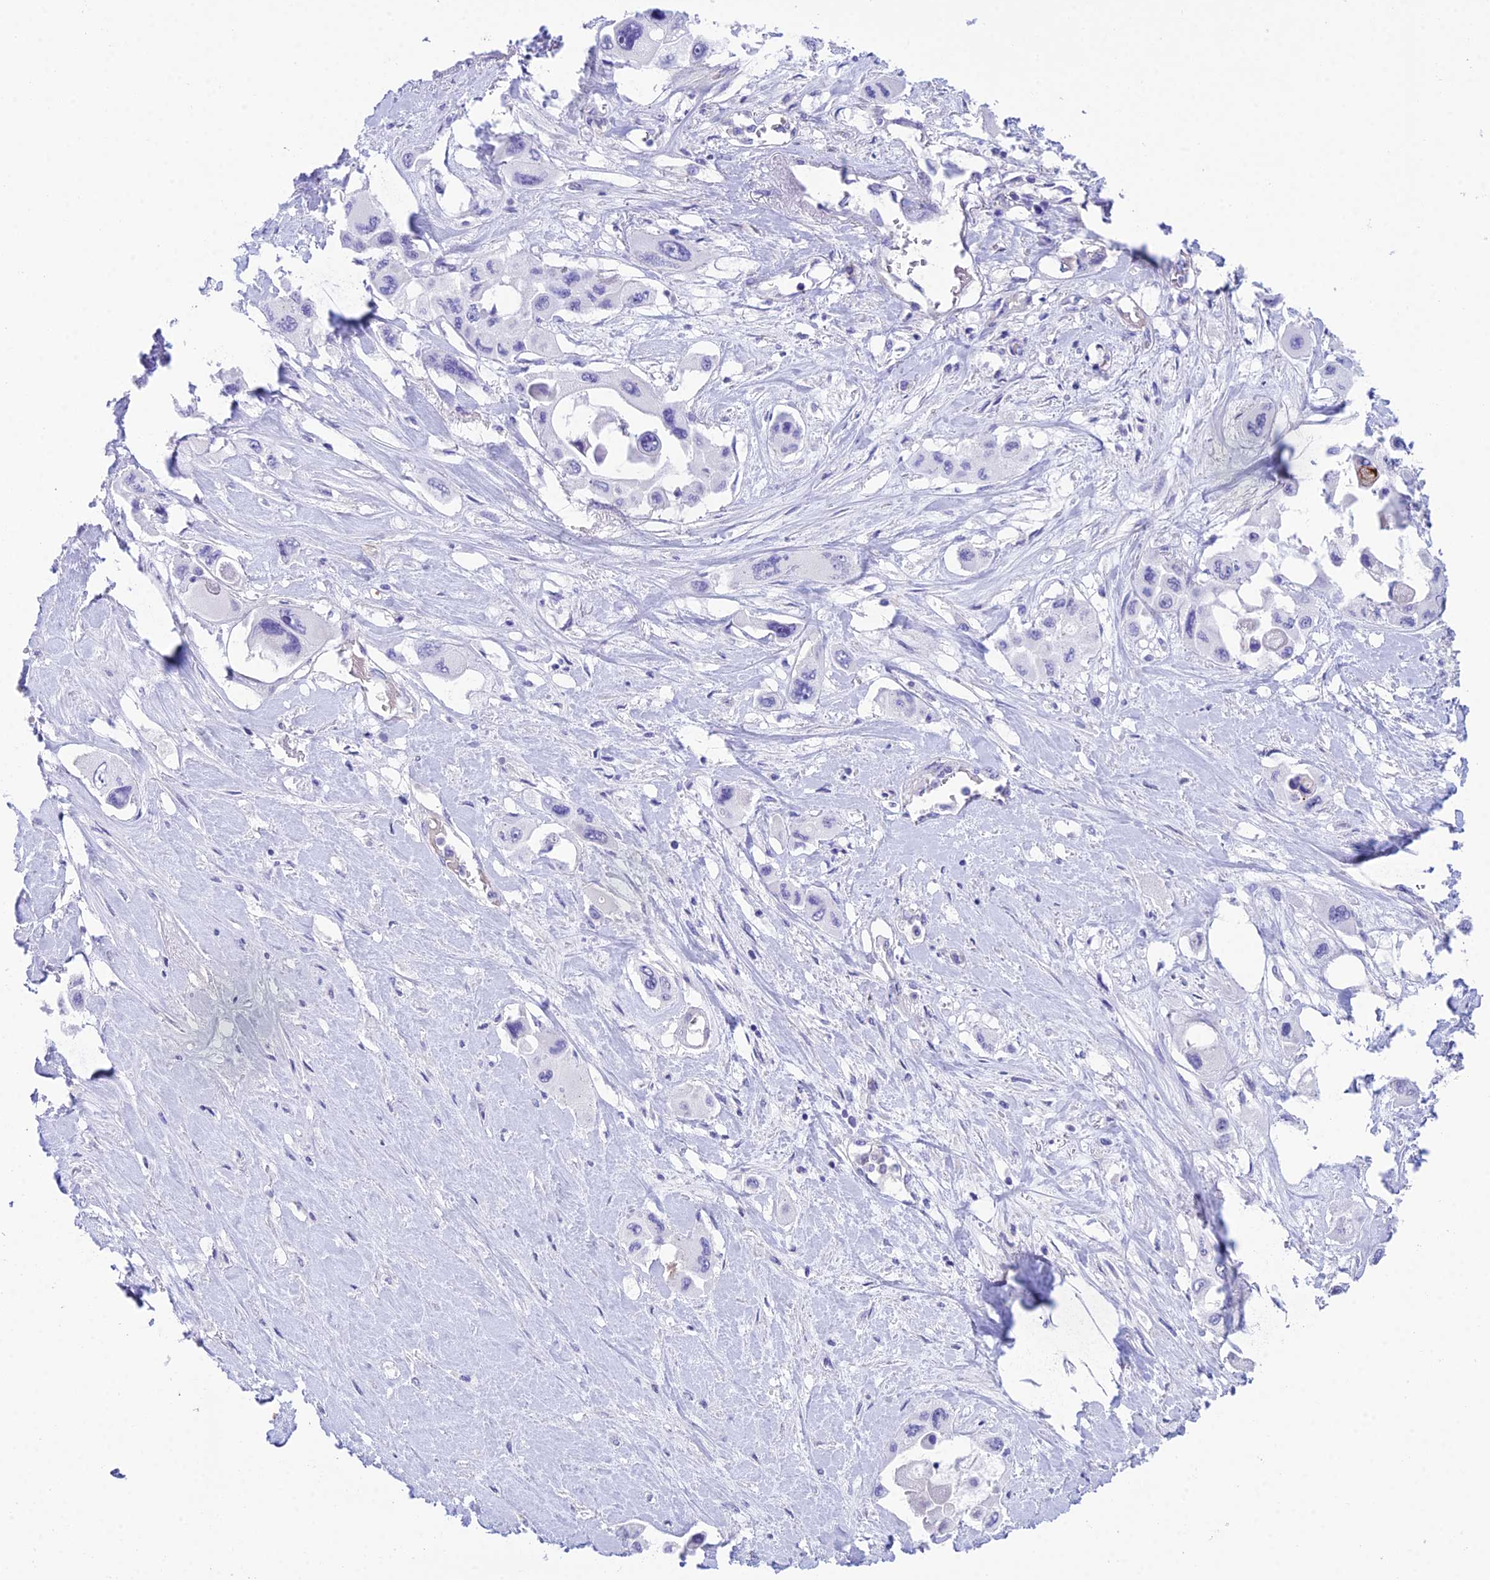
{"staining": {"intensity": "negative", "quantity": "none", "location": "none"}, "tissue": "pancreatic cancer", "cell_type": "Tumor cells", "image_type": "cancer", "snomed": [{"axis": "morphology", "description": "Adenocarcinoma, NOS"}, {"axis": "topography", "description": "Pancreas"}], "caption": "Immunohistochemistry histopathology image of neoplastic tissue: pancreatic adenocarcinoma stained with DAB (3,3'-diaminobenzidine) reveals no significant protein positivity in tumor cells.", "gene": "OR1Q1", "patient": {"sex": "male", "age": 92}}